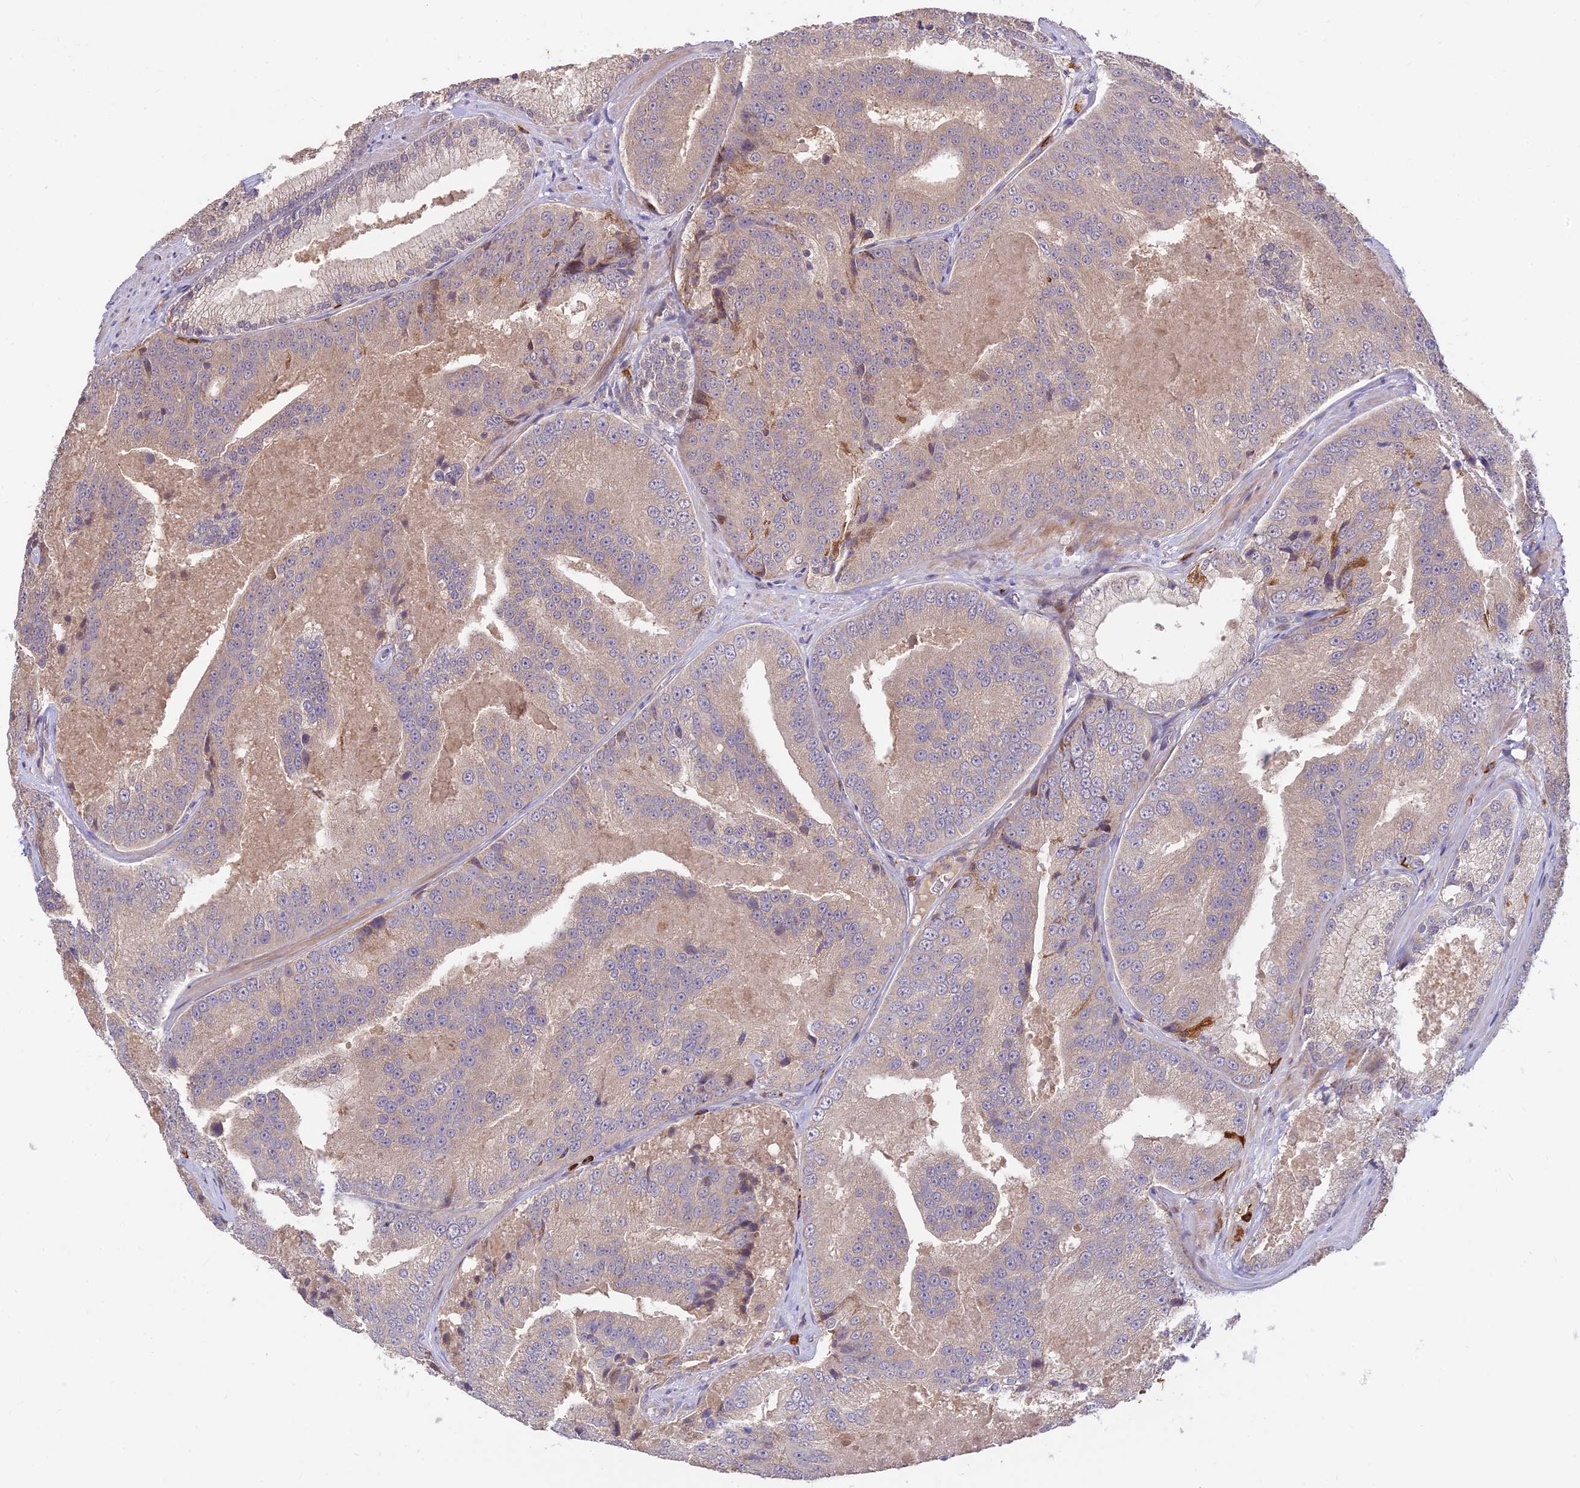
{"staining": {"intensity": "weak", "quantity": "25%-75%", "location": "cytoplasmic/membranous"}, "tissue": "prostate cancer", "cell_type": "Tumor cells", "image_type": "cancer", "snomed": [{"axis": "morphology", "description": "Adenocarcinoma, High grade"}, {"axis": "topography", "description": "Prostate"}], "caption": "An IHC micrograph of neoplastic tissue is shown. Protein staining in brown shows weak cytoplasmic/membranous positivity in prostate cancer within tumor cells.", "gene": "ASPDH", "patient": {"sex": "male", "age": 61}}